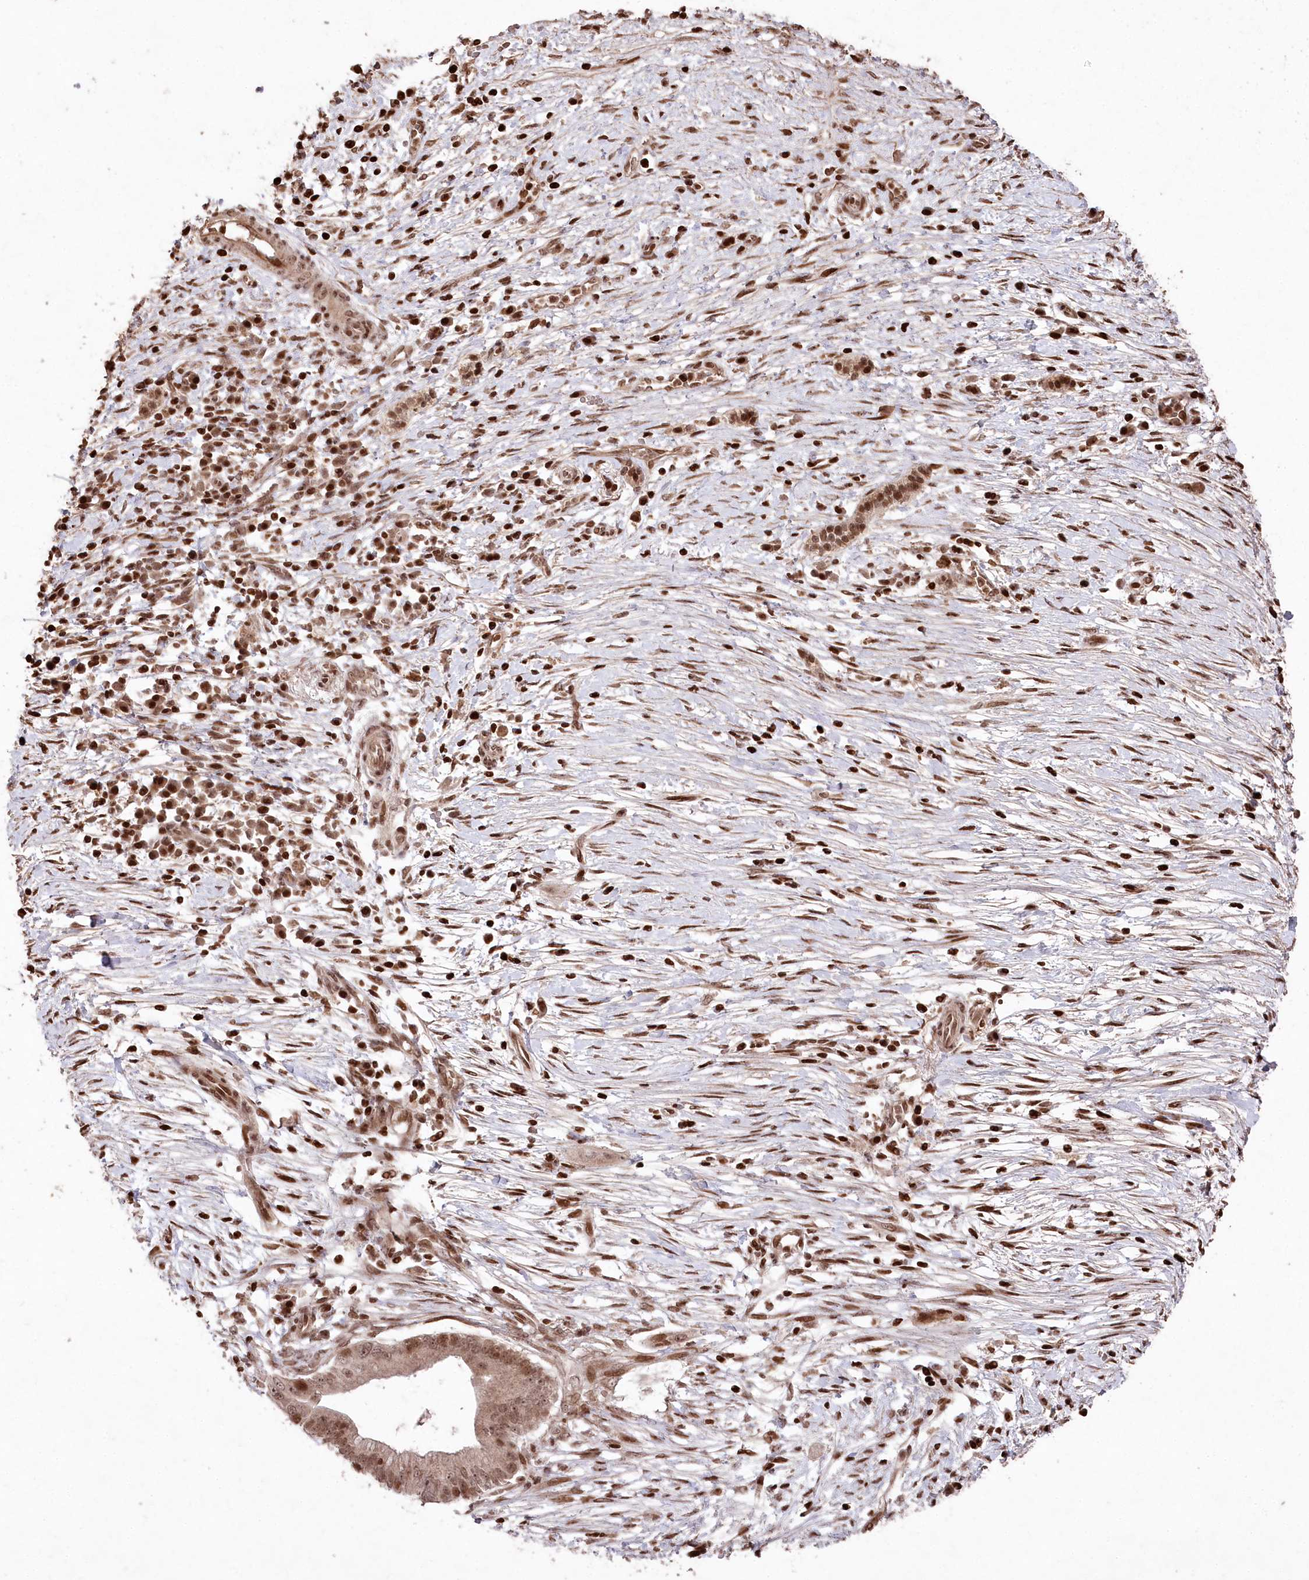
{"staining": {"intensity": "moderate", "quantity": ">75%", "location": "nuclear"}, "tissue": "pancreatic cancer", "cell_type": "Tumor cells", "image_type": "cancer", "snomed": [{"axis": "morphology", "description": "Adenocarcinoma, NOS"}, {"axis": "topography", "description": "Pancreas"}], "caption": "Moderate nuclear protein expression is appreciated in approximately >75% of tumor cells in pancreatic cancer (adenocarcinoma).", "gene": "CCSER2", "patient": {"sex": "male", "age": 68}}